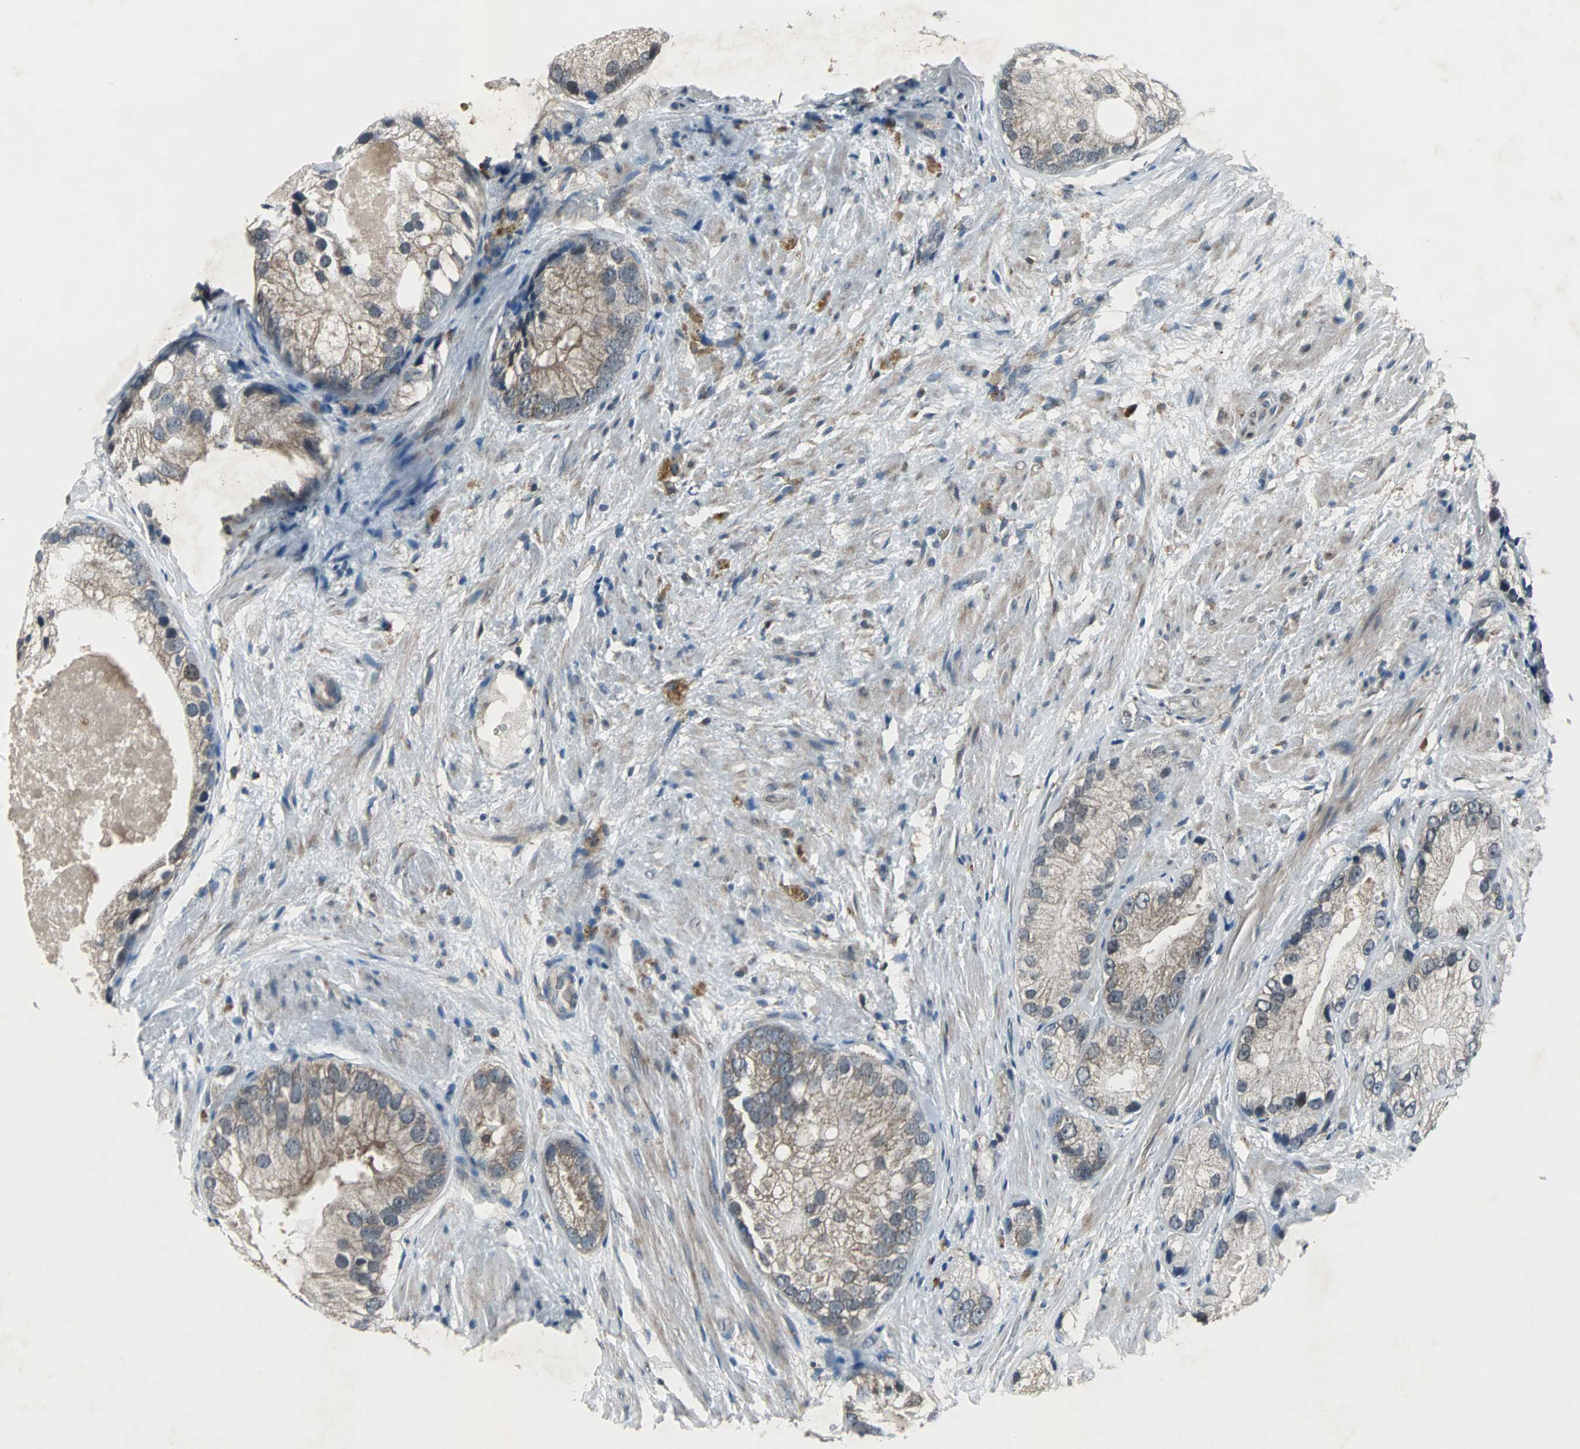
{"staining": {"intensity": "weak", "quantity": "25%-75%", "location": "cytoplasmic/membranous"}, "tissue": "prostate cancer", "cell_type": "Tumor cells", "image_type": "cancer", "snomed": [{"axis": "morphology", "description": "Adenocarcinoma, Low grade"}, {"axis": "topography", "description": "Prostate"}], "caption": "Immunohistochemical staining of prostate cancer (adenocarcinoma (low-grade)) displays low levels of weak cytoplasmic/membranous protein expression in about 25%-75% of tumor cells.", "gene": "SOS1", "patient": {"sex": "male", "age": 69}}